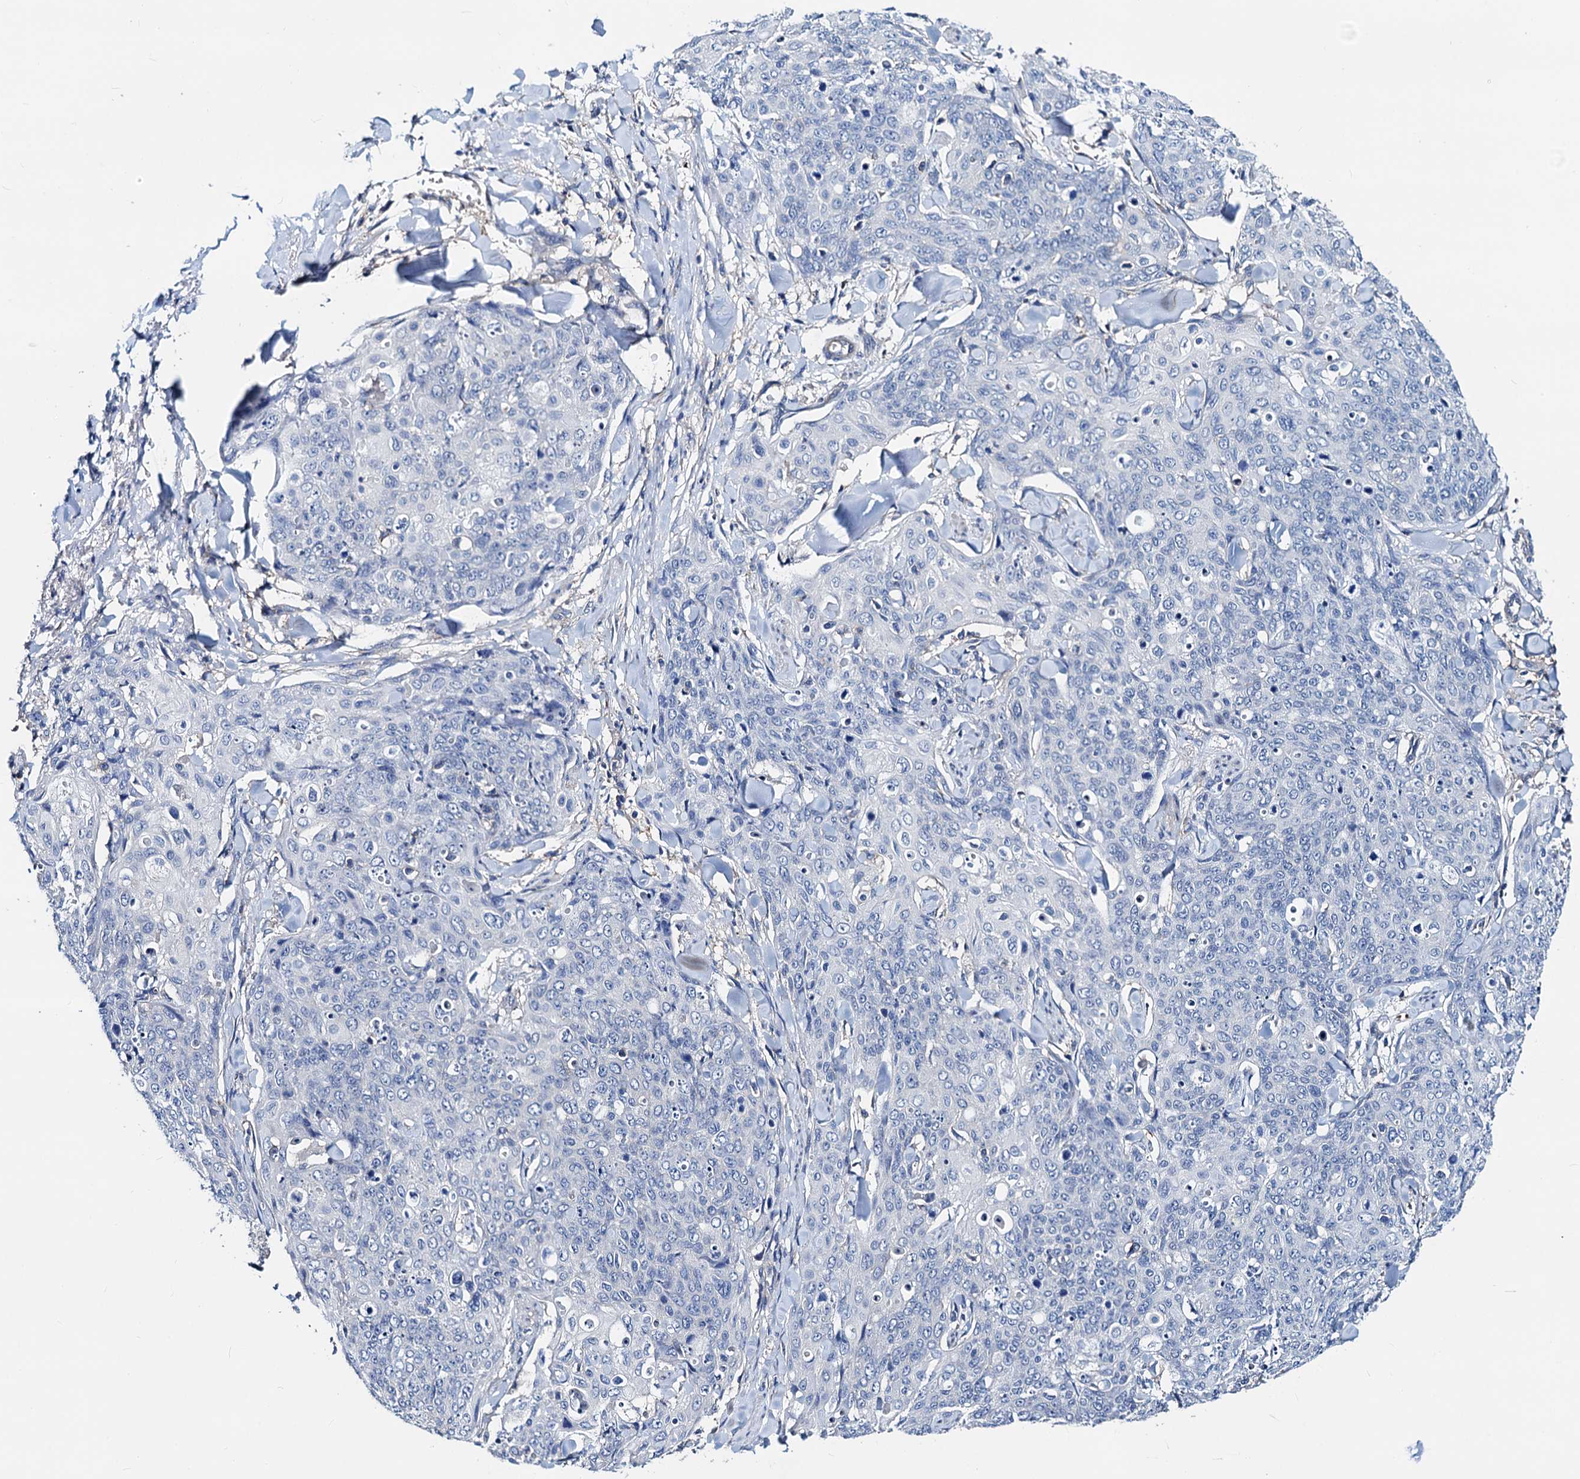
{"staining": {"intensity": "negative", "quantity": "none", "location": "none"}, "tissue": "skin cancer", "cell_type": "Tumor cells", "image_type": "cancer", "snomed": [{"axis": "morphology", "description": "Squamous cell carcinoma, NOS"}, {"axis": "topography", "description": "Skin"}, {"axis": "topography", "description": "Vulva"}], "caption": "Immunohistochemistry (IHC) micrograph of skin squamous cell carcinoma stained for a protein (brown), which displays no expression in tumor cells. (Stains: DAB IHC with hematoxylin counter stain, Microscopy: brightfield microscopy at high magnification).", "gene": "GCOM1", "patient": {"sex": "female", "age": 85}}